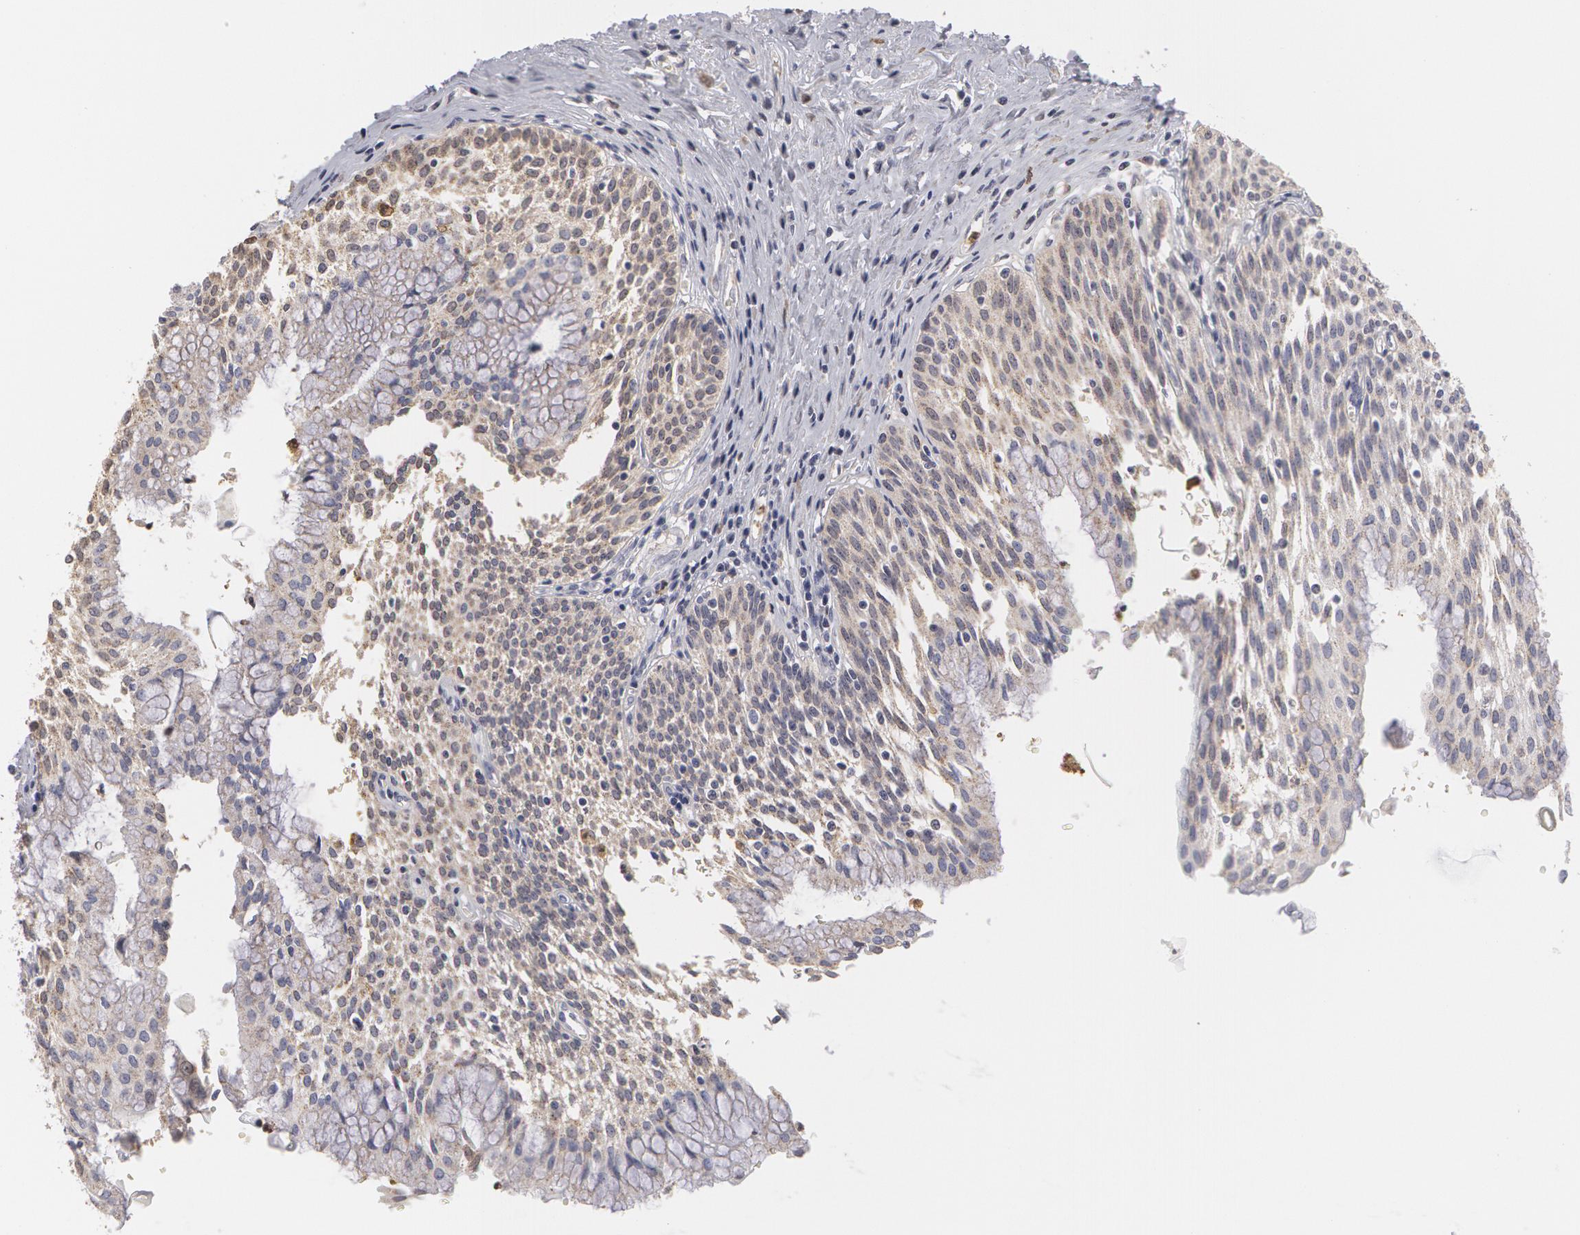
{"staining": {"intensity": "weak", "quantity": ">75%", "location": "cytoplasmic/membranous"}, "tissue": "urinary bladder", "cell_type": "Urothelial cells", "image_type": "normal", "snomed": [{"axis": "morphology", "description": "Normal tissue, NOS"}, {"axis": "topography", "description": "Urinary bladder"}], "caption": "Human urinary bladder stained for a protein (brown) displays weak cytoplasmic/membranous positive expression in about >75% of urothelial cells.", "gene": "CAT", "patient": {"sex": "female", "age": 39}}